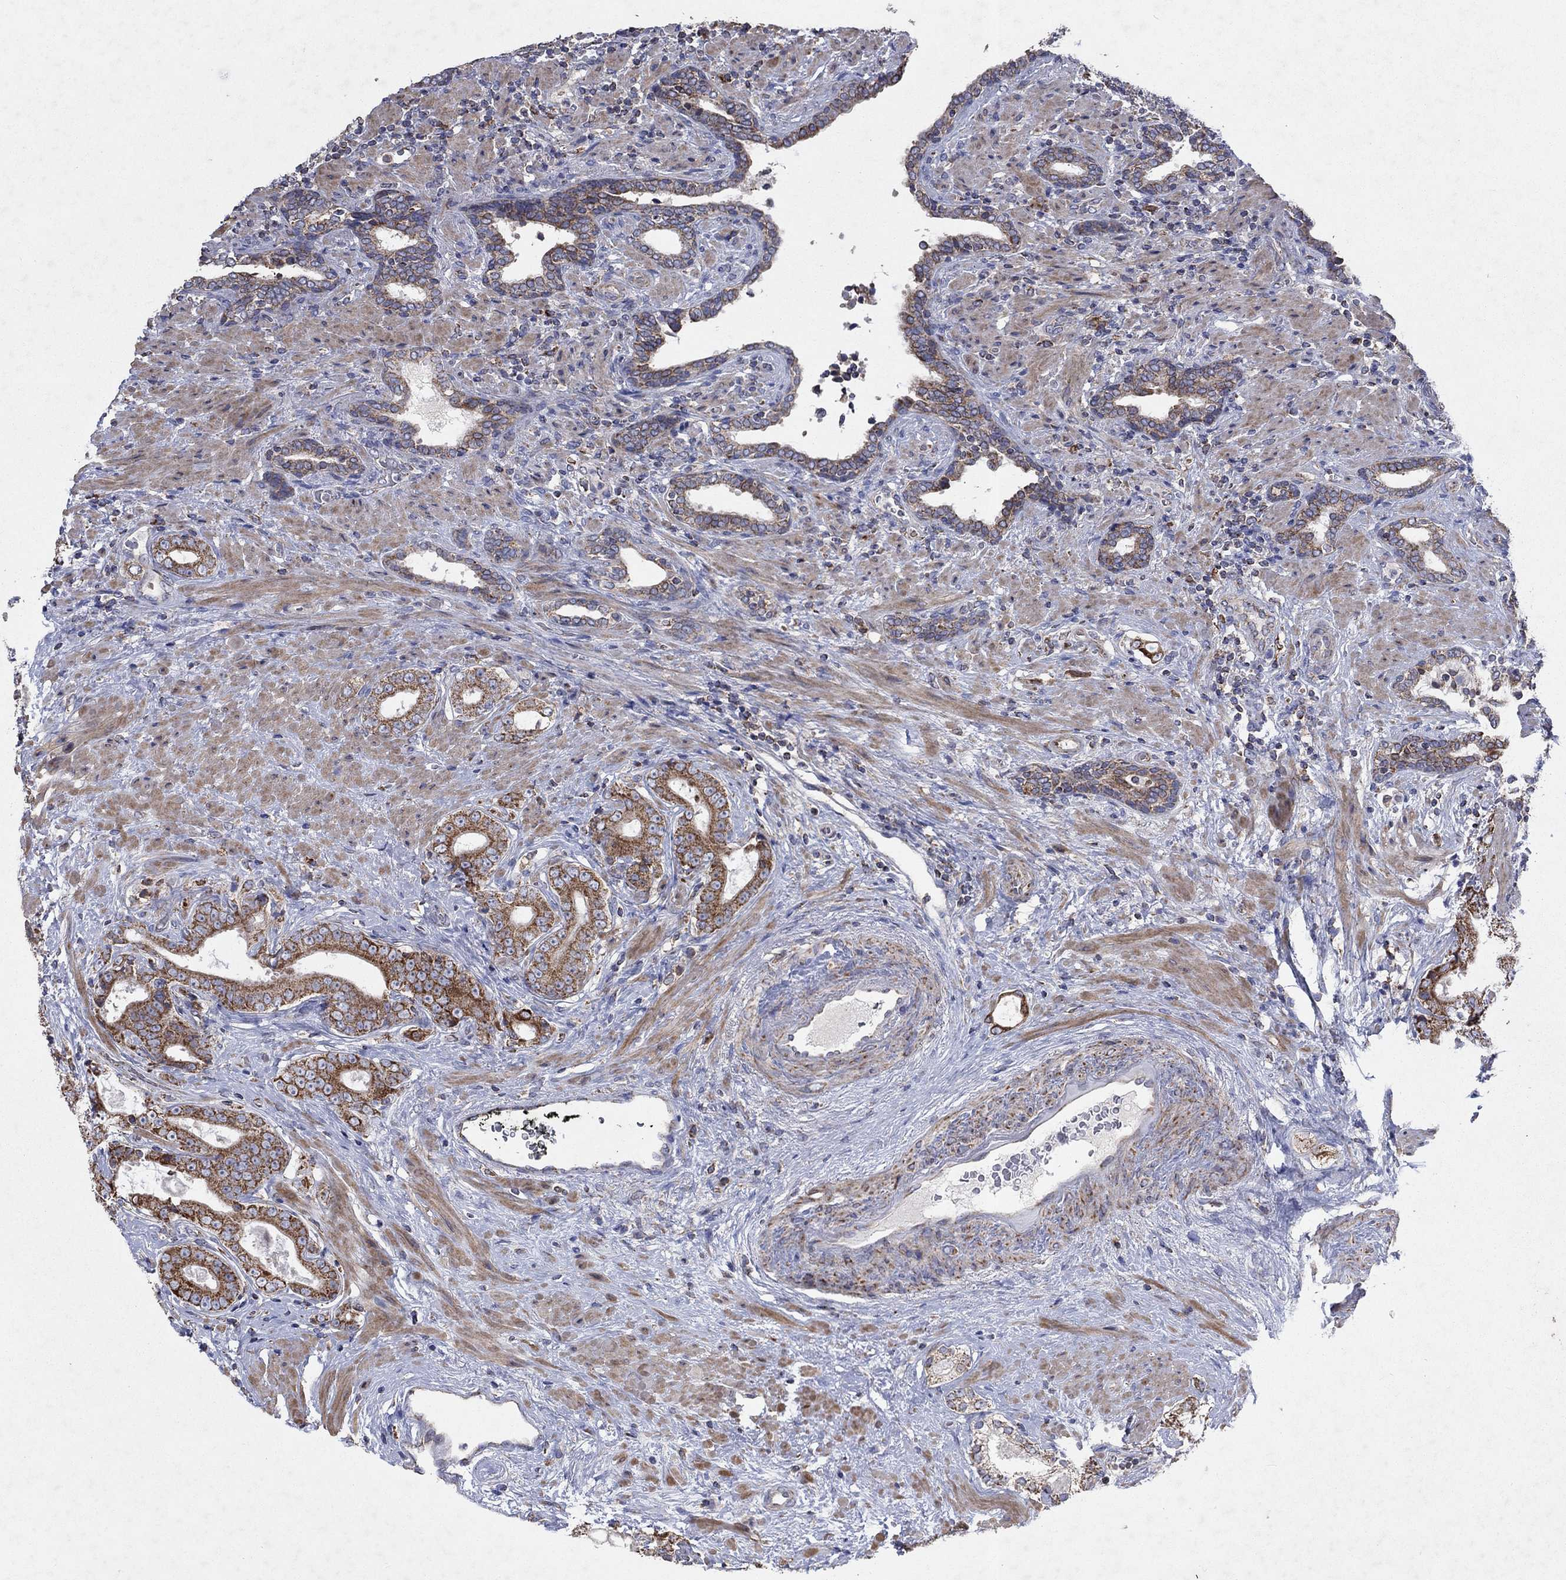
{"staining": {"intensity": "moderate", "quantity": "25%-75%", "location": "cytoplasmic/membranous"}, "tissue": "prostate cancer", "cell_type": "Tumor cells", "image_type": "cancer", "snomed": [{"axis": "morphology", "description": "Adenocarcinoma, Low grade"}, {"axis": "topography", "description": "Prostate and seminal vesicle, NOS"}], "caption": "Immunohistochemistry image of neoplastic tissue: adenocarcinoma (low-grade) (prostate) stained using IHC displays medium levels of moderate protein expression localized specifically in the cytoplasmic/membranous of tumor cells, appearing as a cytoplasmic/membranous brown color.", "gene": "NCEH1", "patient": {"sex": "male", "age": 61}}